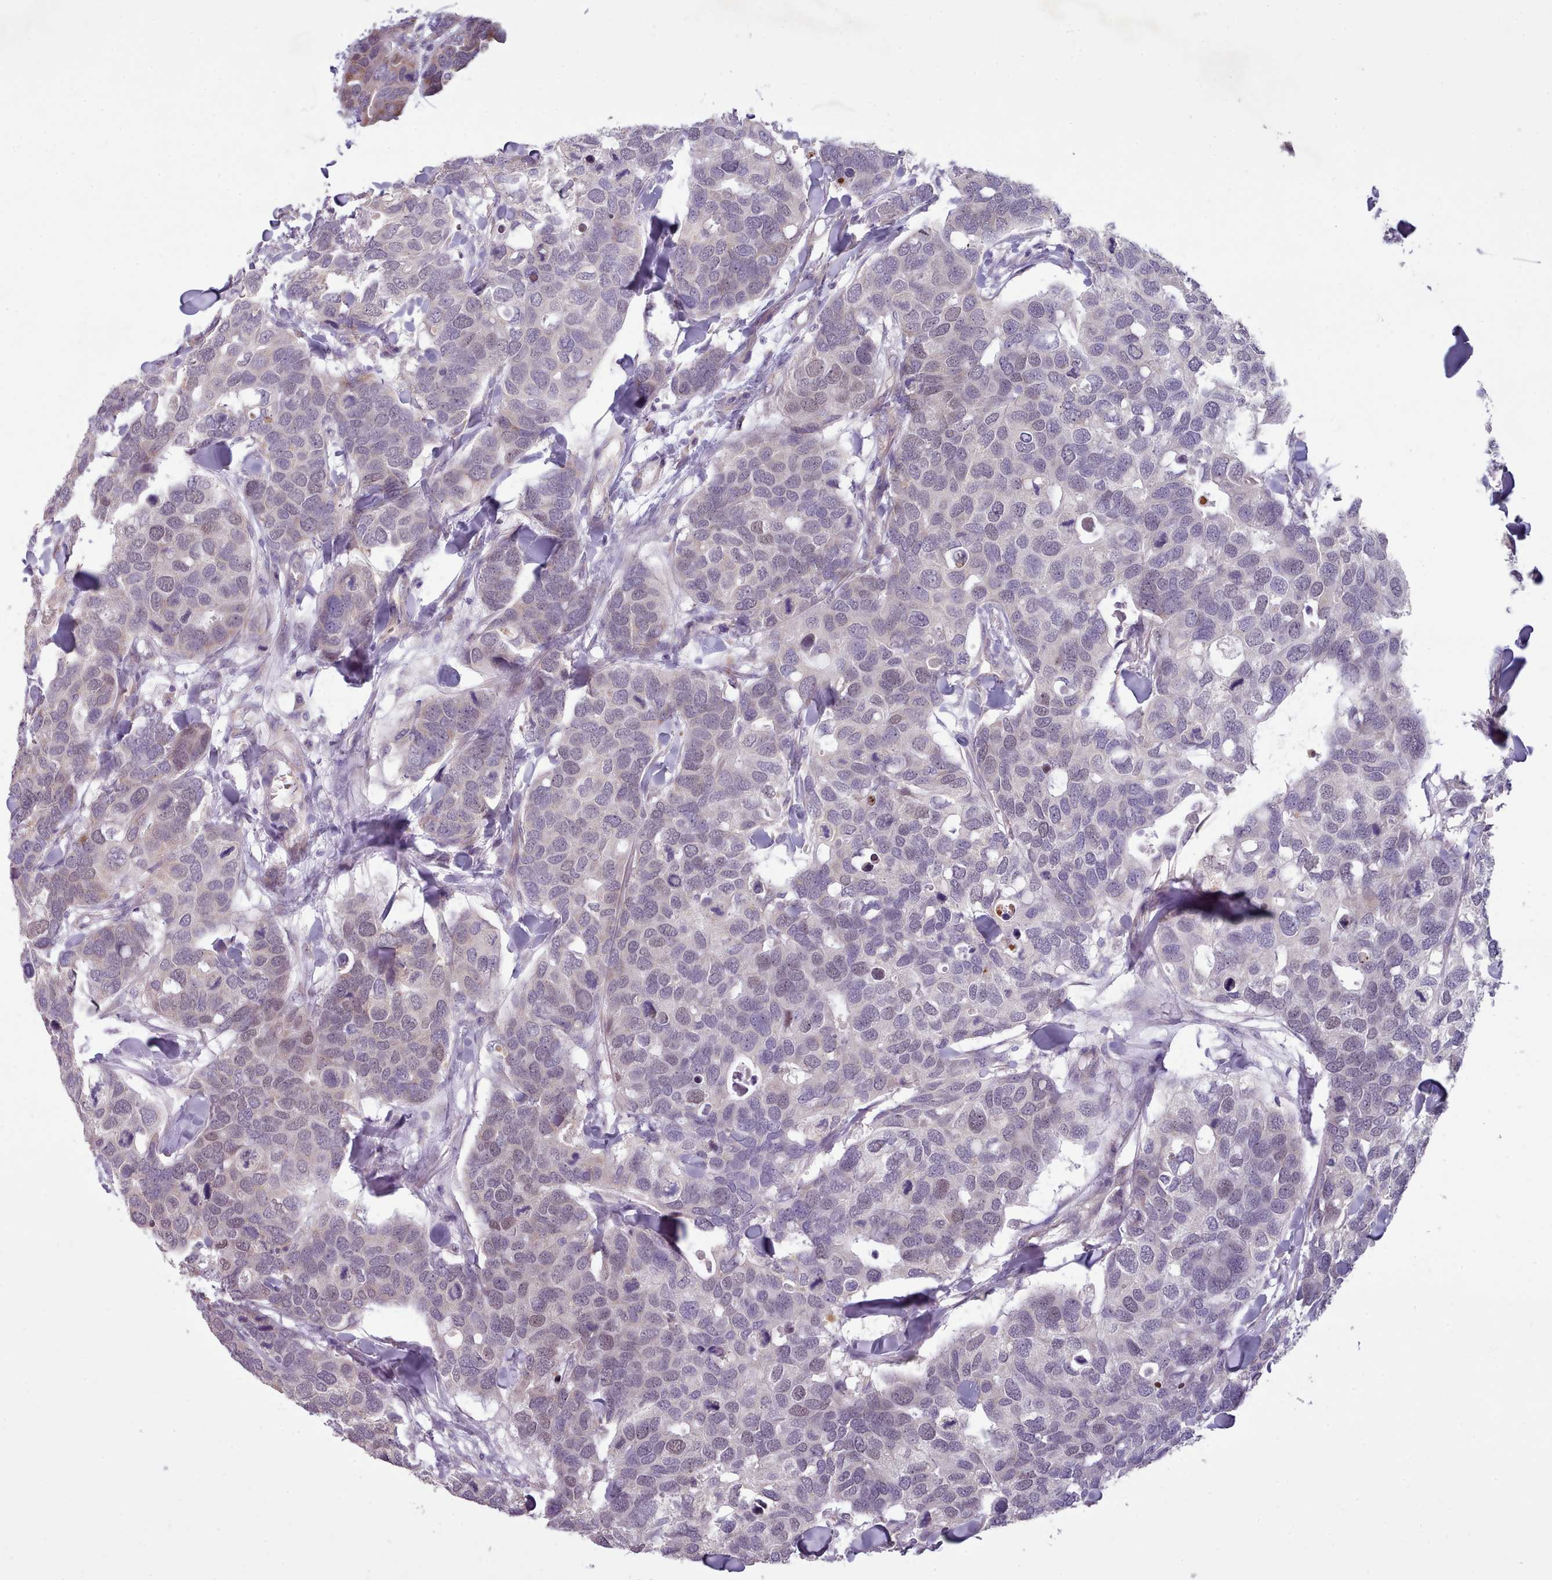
{"staining": {"intensity": "weak", "quantity": "<25%", "location": "nuclear"}, "tissue": "breast cancer", "cell_type": "Tumor cells", "image_type": "cancer", "snomed": [{"axis": "morphology", "description": "Duct carcinoma"}, {"axis": "topography", "description": "Breast"}], "caption": "This is a micrograph of immunohistochemistry (IHC) staining of breast cancer (invasive ductal carcinoma), which shows no positivity in tumor cells. Brightfield microscopy of immunohistochemistry (IHC) stained with DAB (3,3'-diaminobenzidine) (brown) and hematoxylin (blue), captured at high magnification.", "gene": "DPF1", "patient": {"sex": "female", "age": 83}}